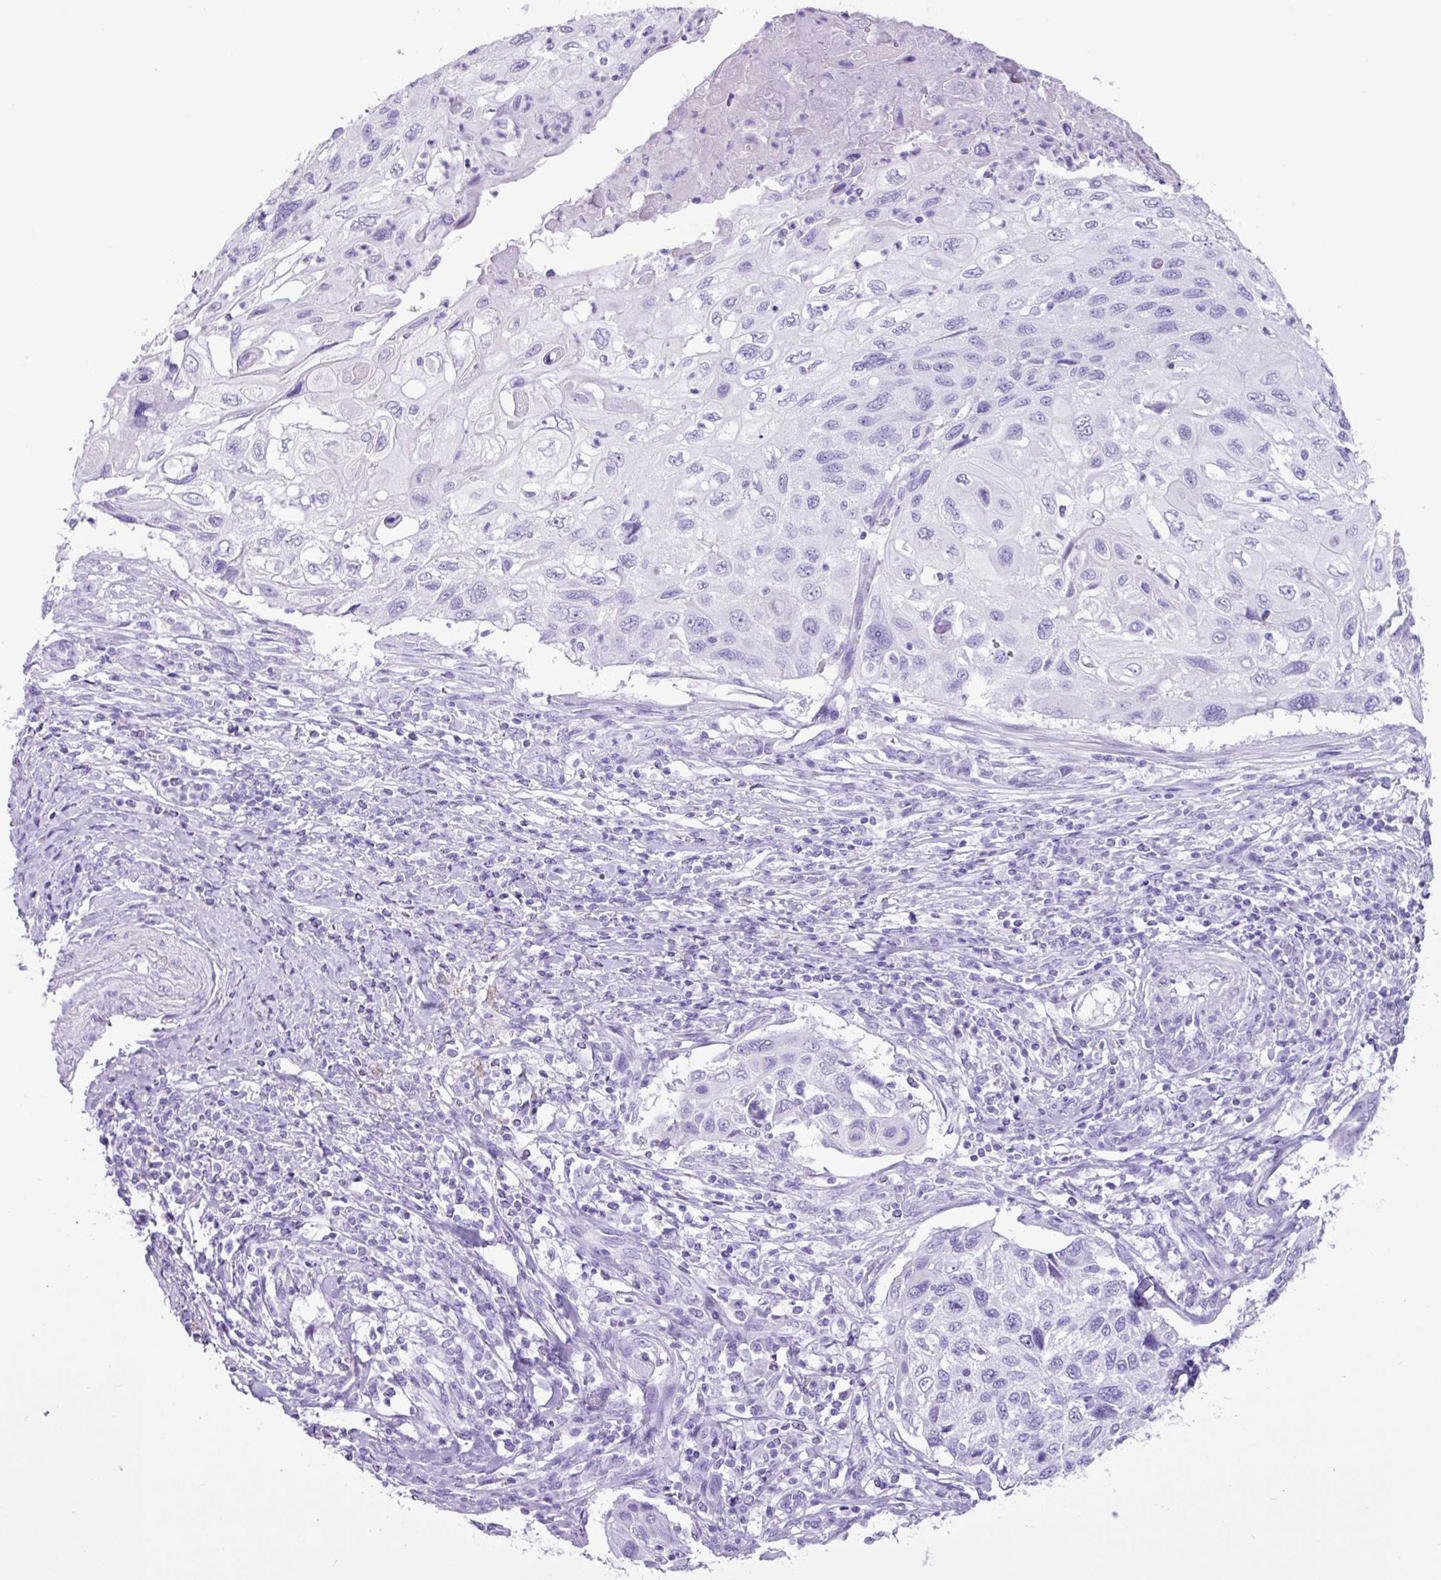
{"staining": {"intensity": "negative", "quantity": "none", "location": "none"}, "tissue": "cervical cancer", "cell_type": "Tumor cells", "image_type": "cancer", "snomed": [{"axis": "morphology", "description": "Squamous cell carcinoma, NOS"}, {"axis": "topography", "description": "Cervix"}], "caption": "Immunohistochemistry image of neoplastic tissue: human cervical cancer stained with DAB (3,3'-diaminobenzidine) exhibits no significant protein expression in tumor cells.", "gene": "CKMT2", "patient": {"sex": "female", "age": 70}}